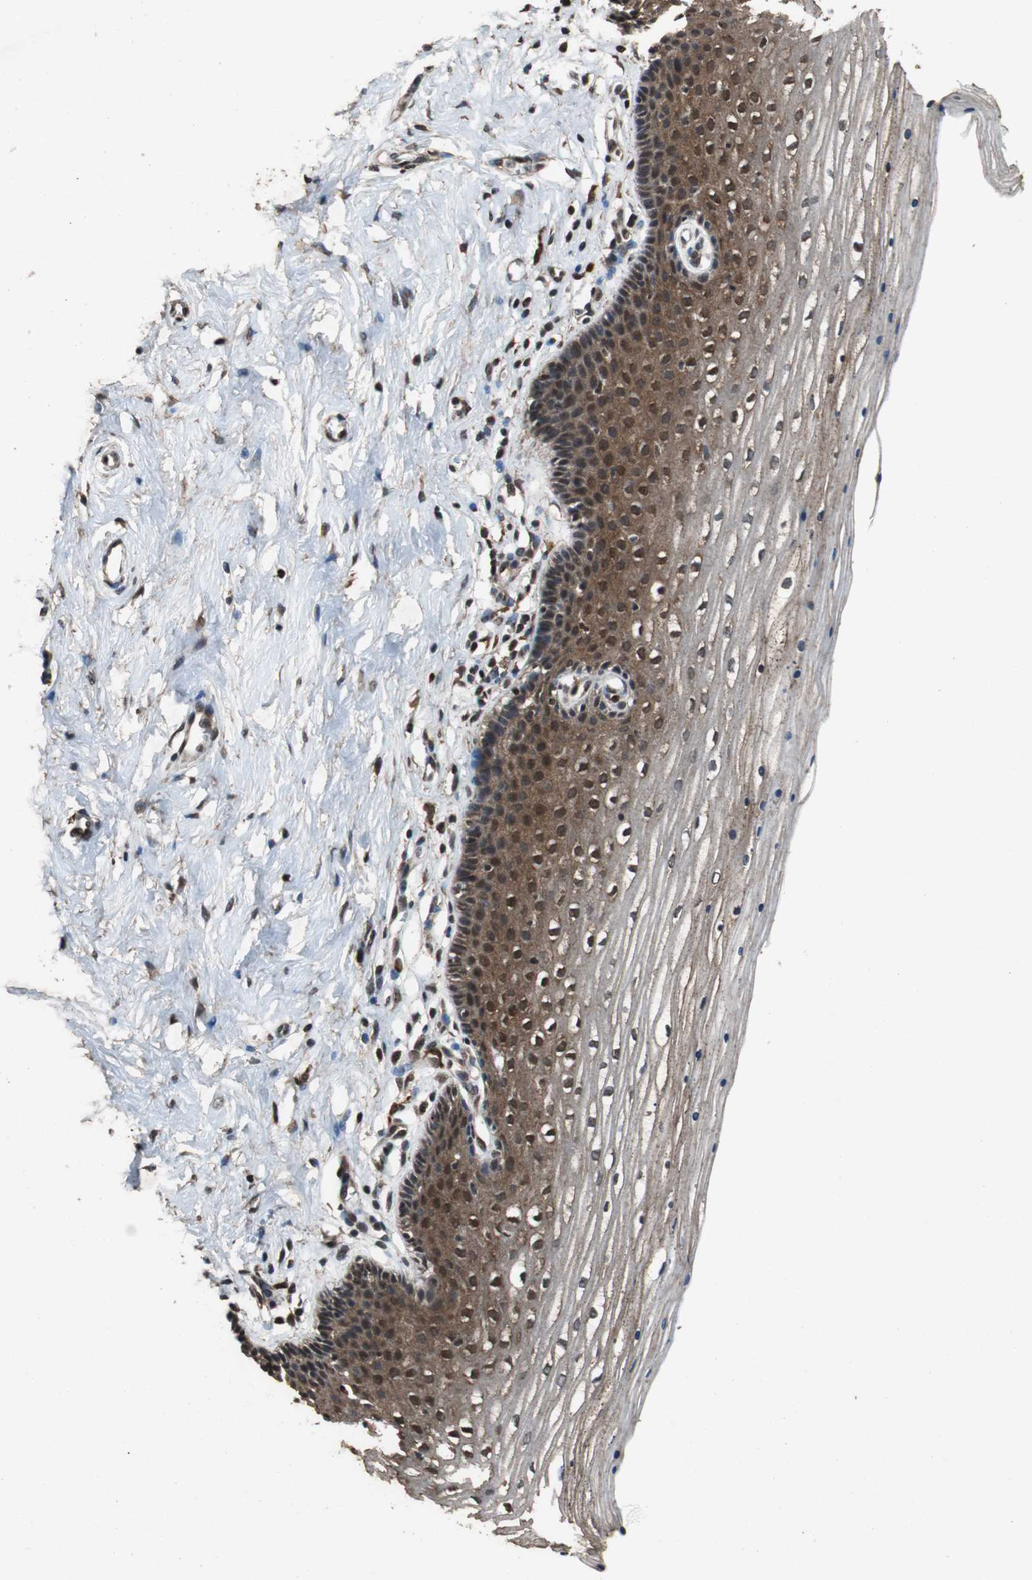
{"staining": {"intensity": "strong", "quantity": ">75%", "location": "cytoplasmic/membranous,nuclear"}, "tissue": "cervix", "cell_type": "Glandular cells", "image_type": "normal", "snomed": [{"axis": "morphology", "description": "Normal tissue, NOS"}, {"axis": "topography", "description": "Cervix"}], "caption": "Glandular cells show strong cytoplasmic/membranous,nuclear staining in approximately >75% of cells in normal cervix.", "gene": "ZNF18", "patient": {"sex": "female", "age": 39}}